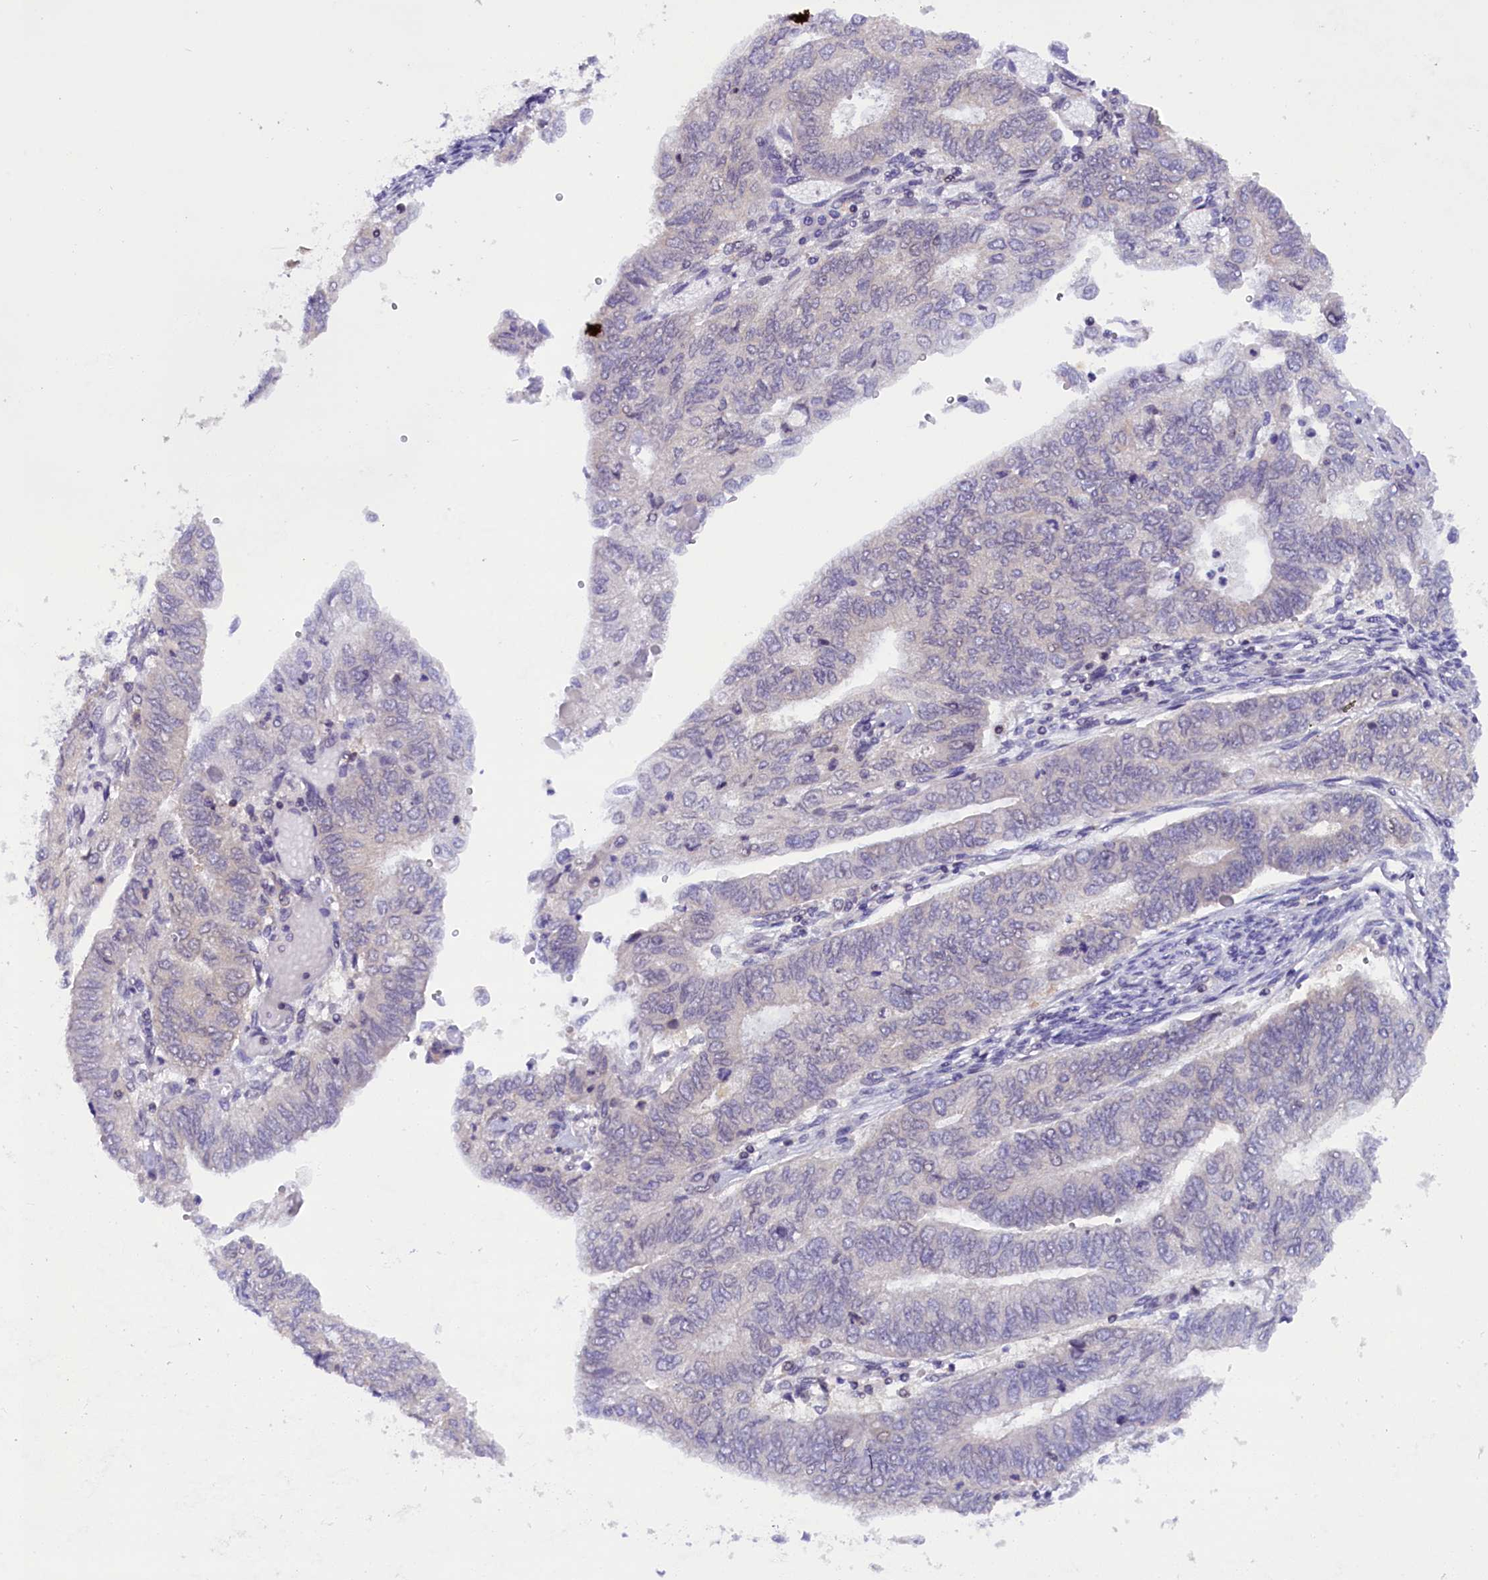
{"staining": {"intensity": "negative", "quantity": "none", "location": "none"}, "tissue": "endometrial cancer", "cell_type": "Tumor cells", "image_type": "cancer", "snomed": [{"axis": "morphology", "description": "Adenocarcinoma, NOS"}, {"axis": "topography", "description": "Endometrium"}], "caption": "The immunohistochemistry photomicrograph has no significant positivity in tumor cells of adenocarcinoma (endometrial) tissue. The staining is performed using DAB (3,3'-diaminobenzidine) brown chromogen with nuclei counter-stained in using hematoxylin.", "gene": "TBCB", "patient": {"sex": "female", "age": 68}}